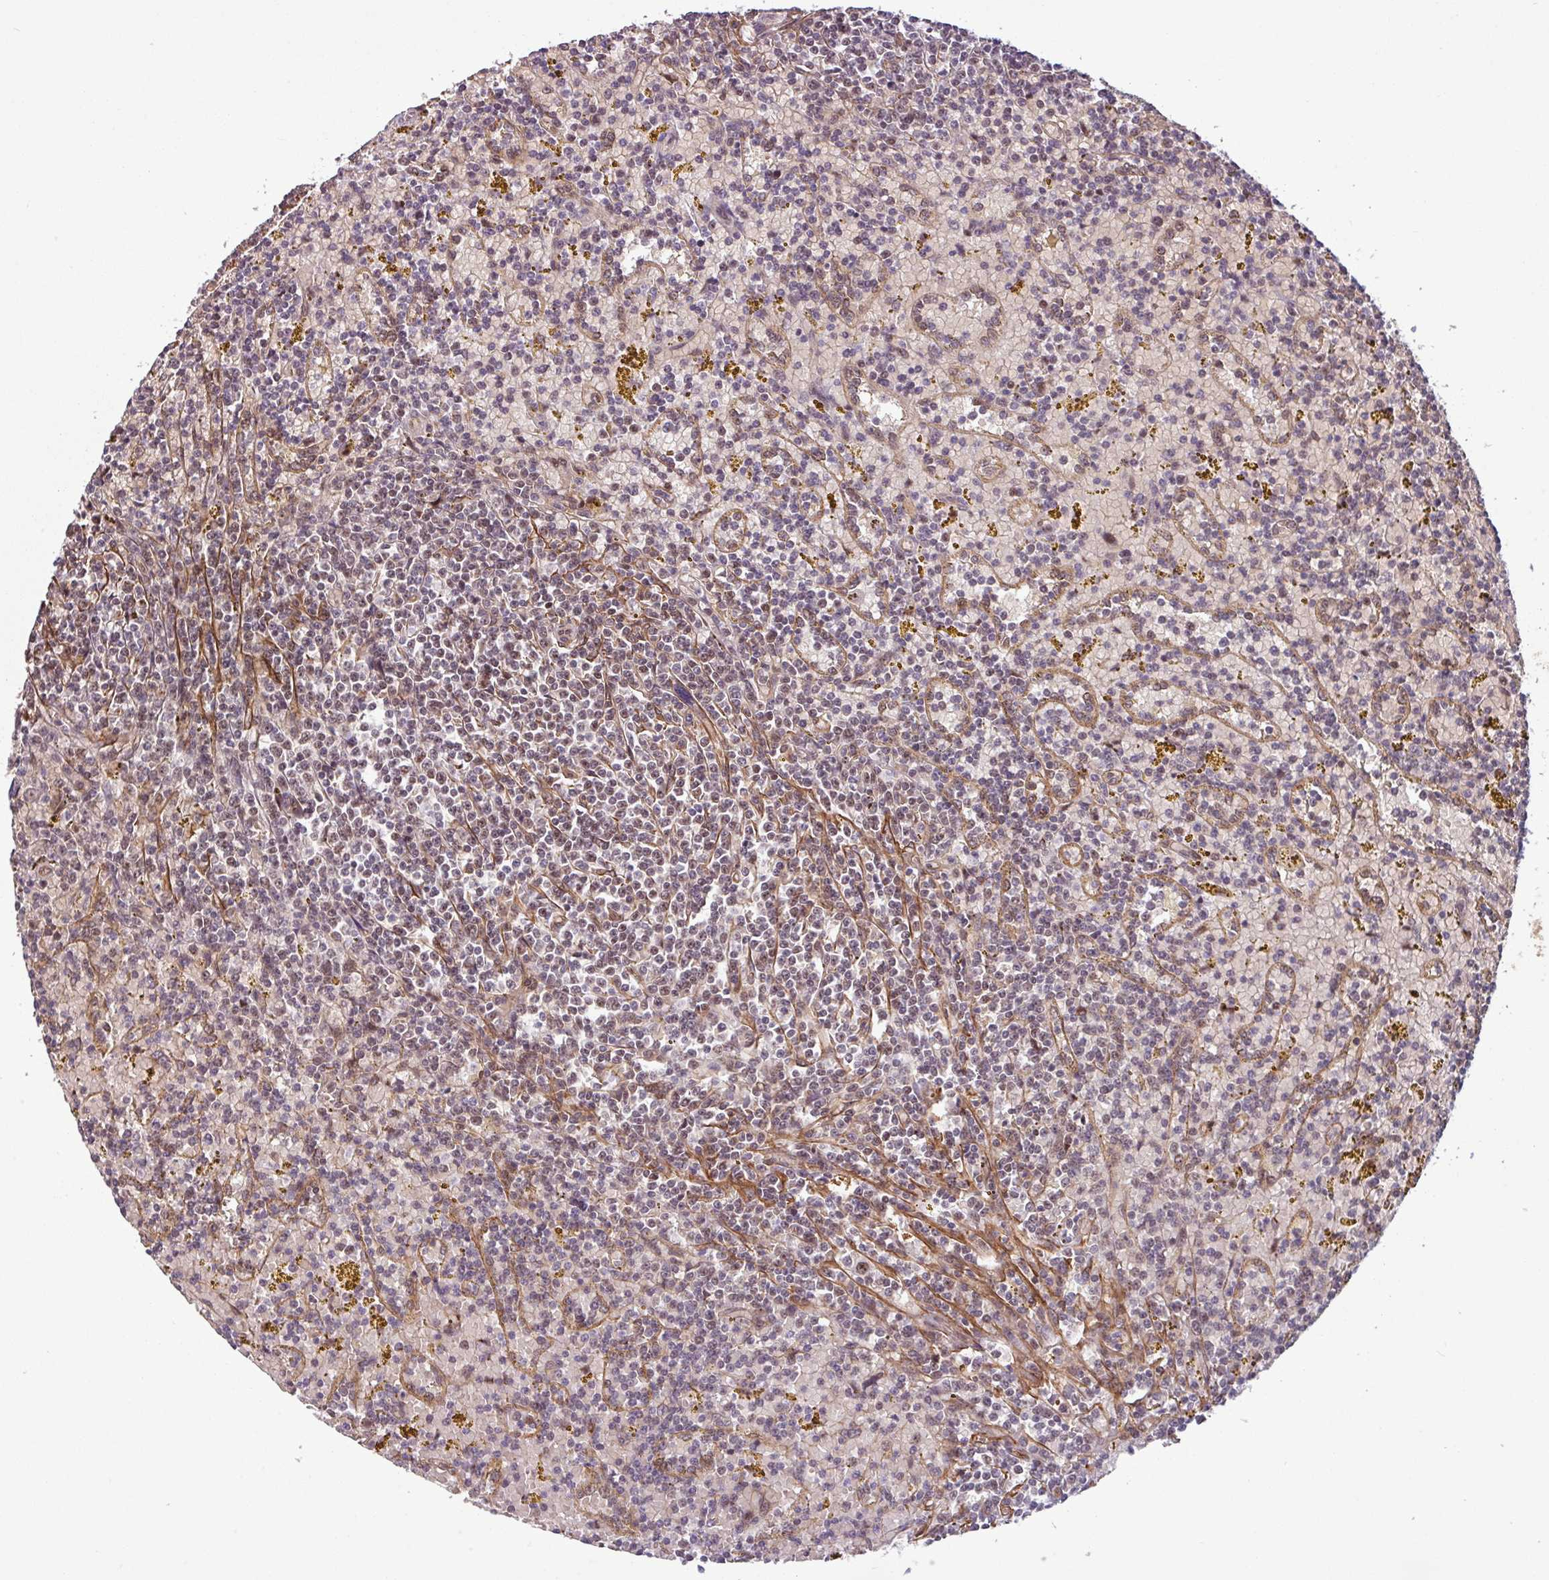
{"staining": {"intensity": "negative", "quantity": "none", "location": "none"}, "tissue": "lymphoma", "cell_type": "Tumor cells", "image_type": "cancer", "snomed": [{"axis": "morphology", "description": "Malignant lymphoma, non-Hodgkin's type, Low grade"}, {"axis": "topography", "description": "Spleen"}, {"axis": "topography", "description": "Lymph node"}], "caption": "Malignant lymphoma, non-Hodgkin's type (low-grade) stained for a protein using IHC shows no positivity tumor cells.", "gene": "C7orf50", "patient": {"sex": "female", "age": 66}}